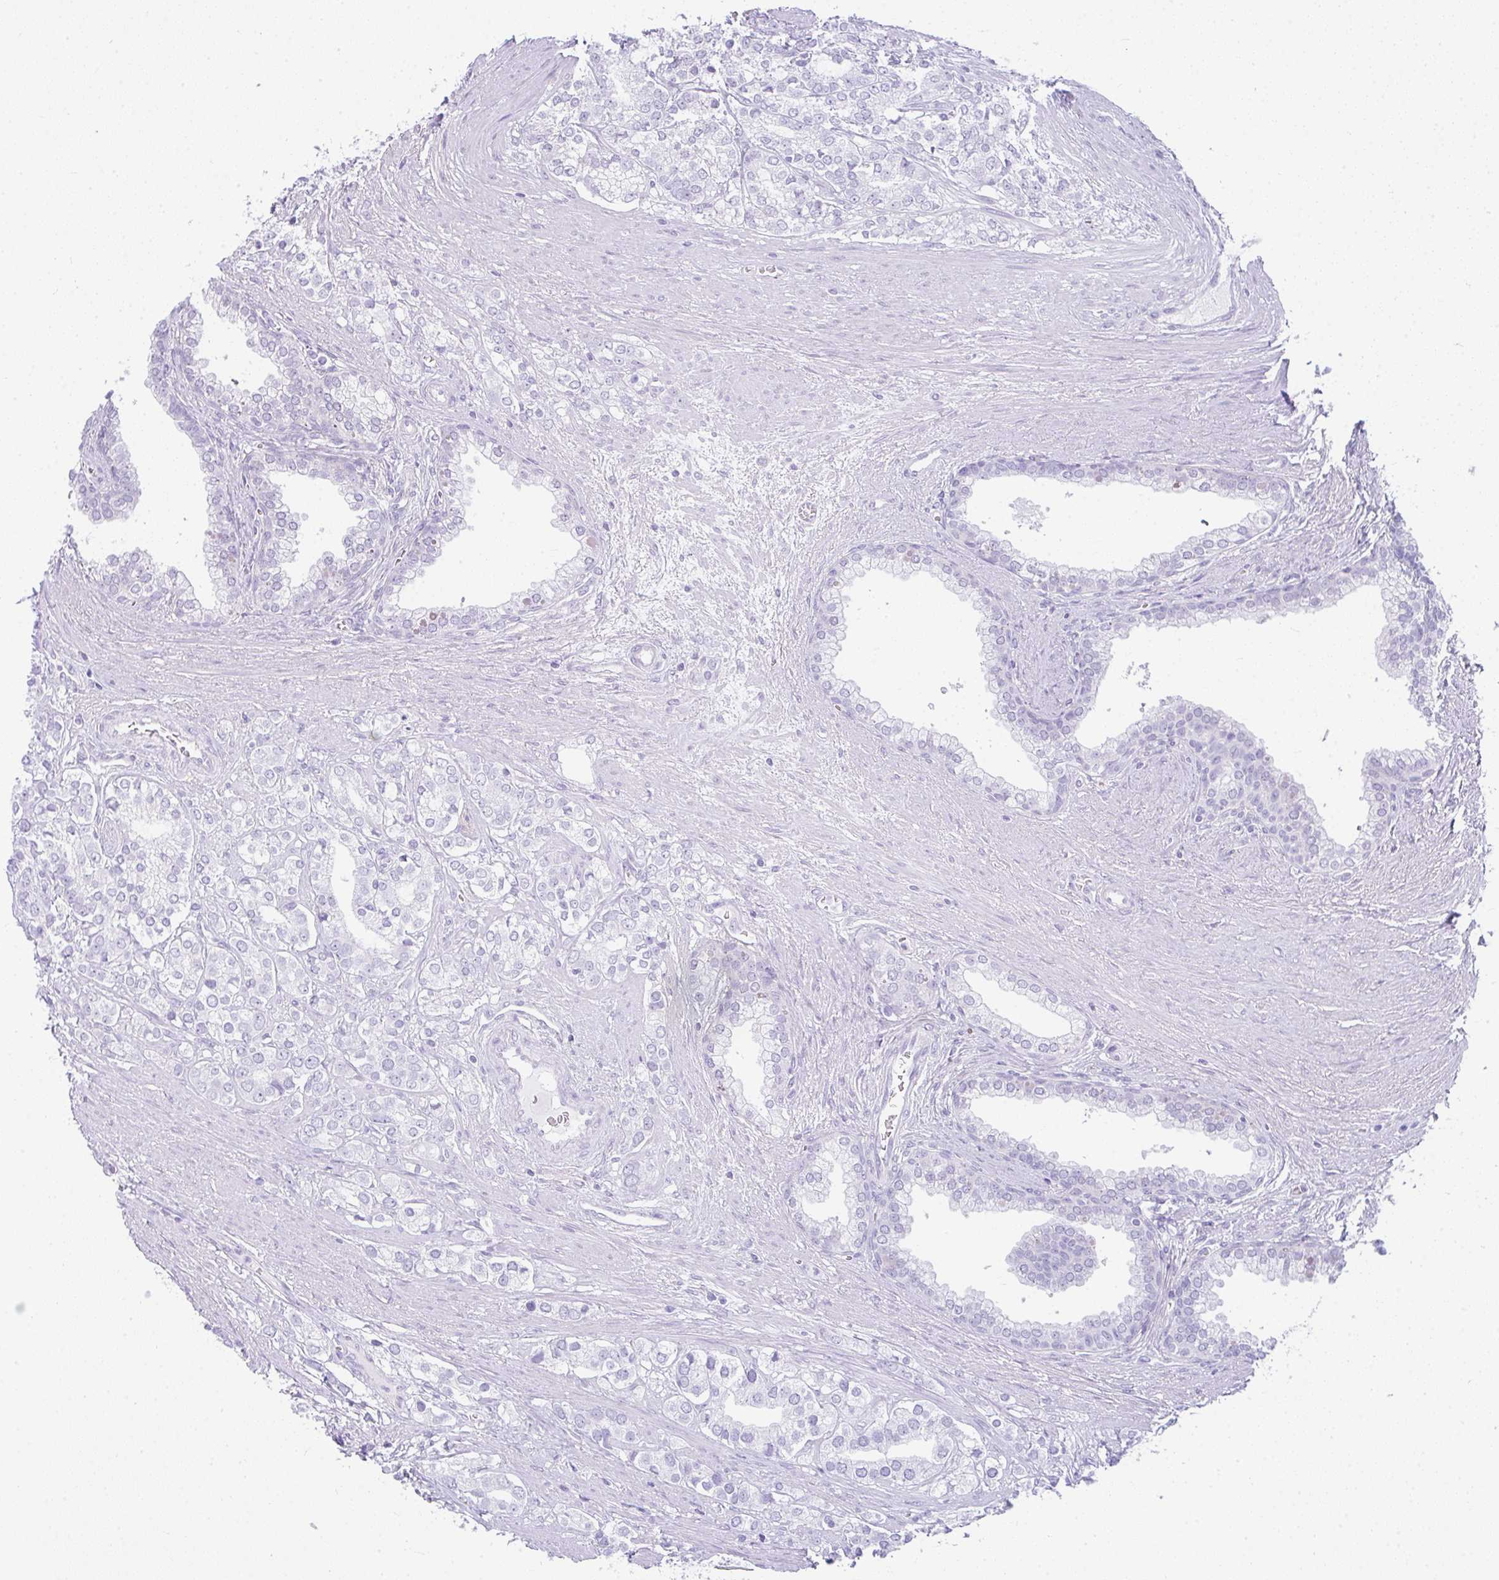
{"staining": {"intensity": "negative", "quantity": "none", "location": "none"}, "tissue": "prostate cancer", "cell_type": "Tumor cells", "image_type": "cancer", "snomed": [{"axis": "morphology", "description": "Adenocarcinoma, High grade"}, {"axis": "topography", "description": "Prostate"}], "caption": "DAB immunohistochemical staining of human prostate cancer (adenocarcinoma (high-grade)) exhibits no significant staining in tumor cells.", "gene": "RASL10A", "patient": {"sex": "male", "age": 58}}